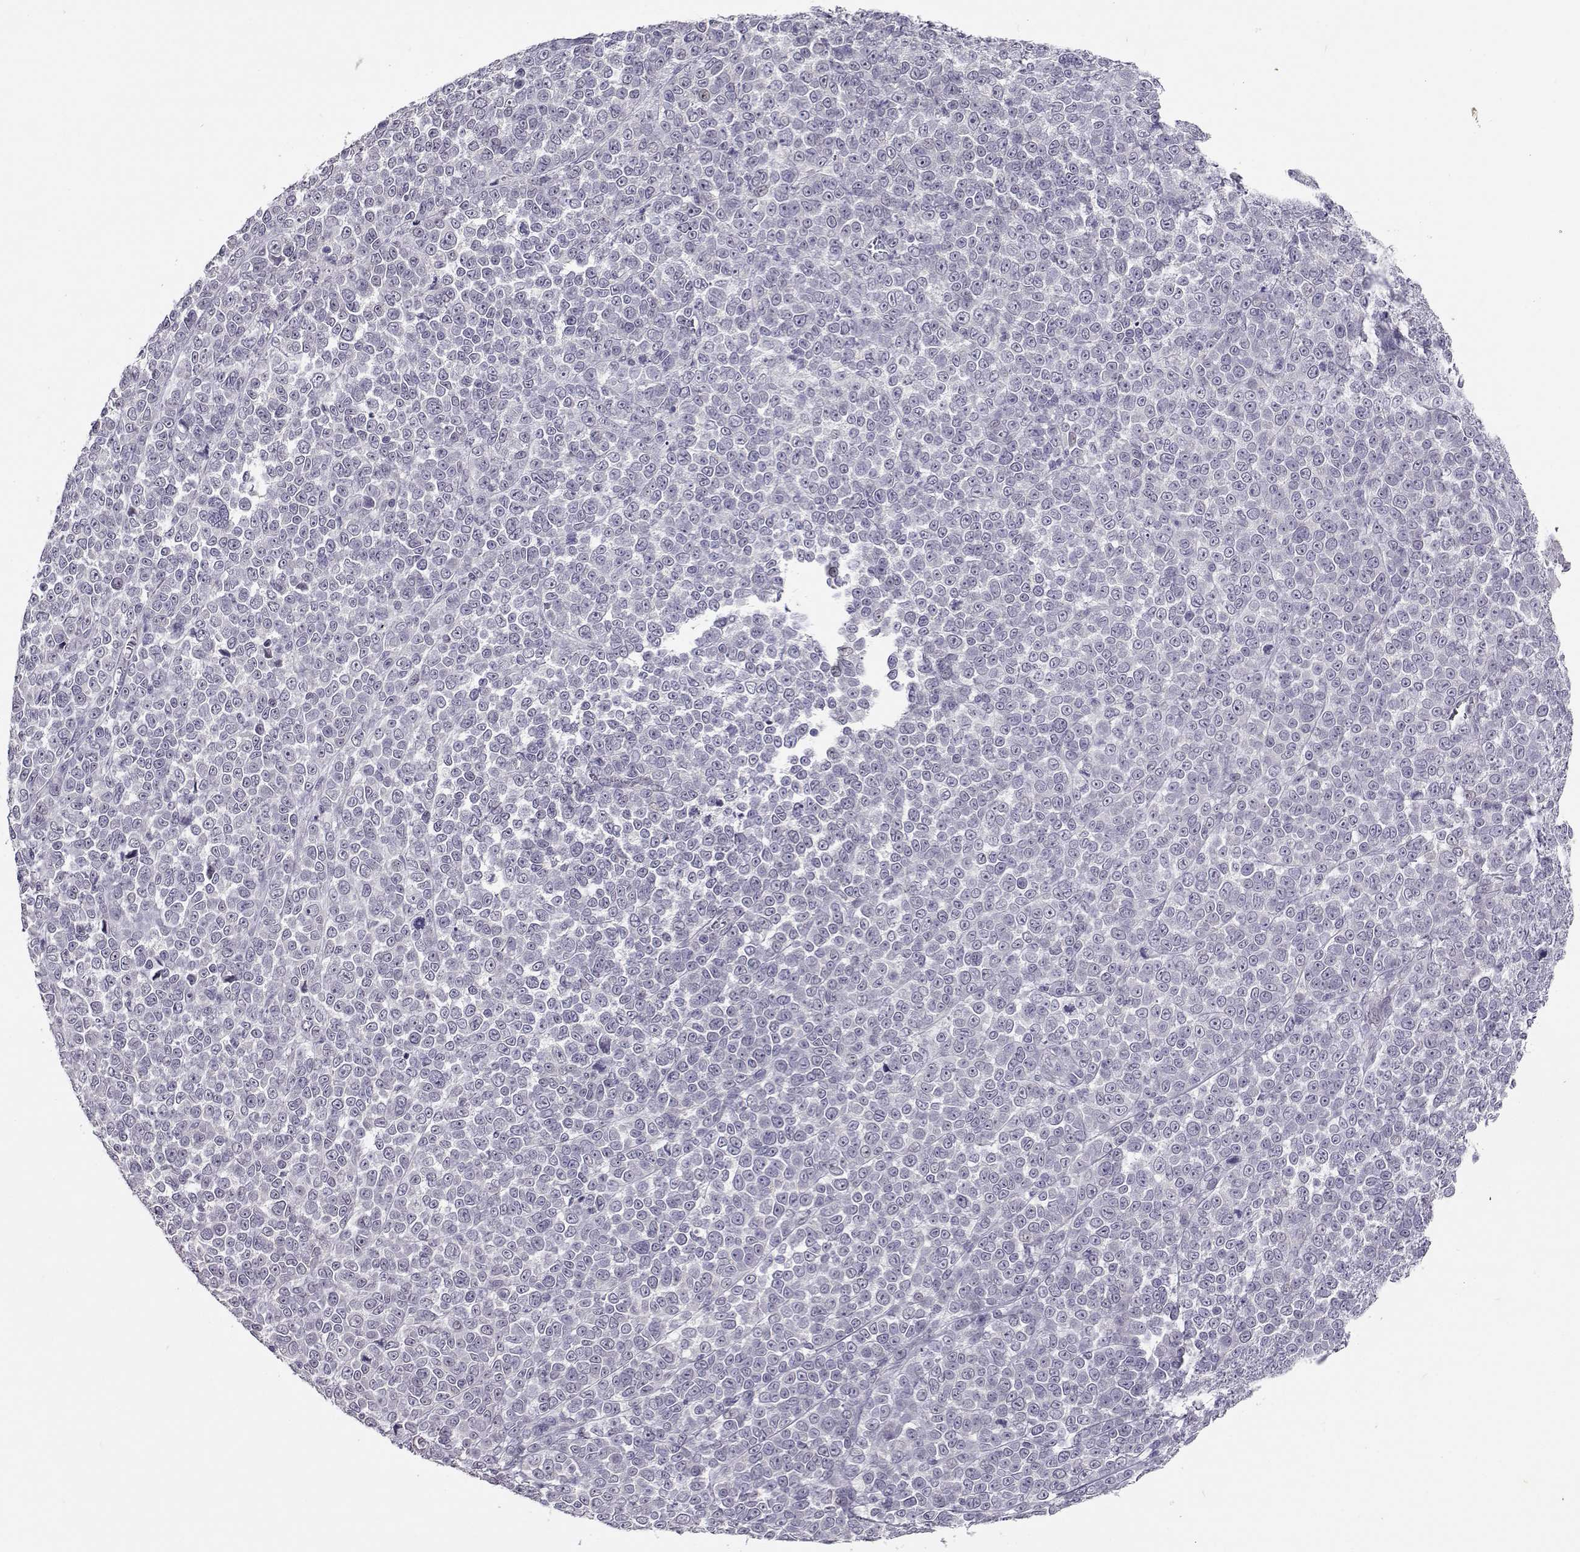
{"staining": {"intensity": "negative", "quantity": "none", "location": "none"}, "tissue": "melanoma", "cell_type": "Tumor cells", "image_type": "cancer", "snomed": [{"axis": "morphology", "description": "Malignant melanoma, NOS"}, {"axis": "topography", "description": "Skin"}], "caption": "Immunohistochemistry histopathology image of neoplastic tissue: melanoma stained with DAB (3,3'-diaminobenzidine) demonstrates no significant protein expression in tumor cells.", "gene": "RHOXF2", "patient": {"sex": "female", "age": 95}}